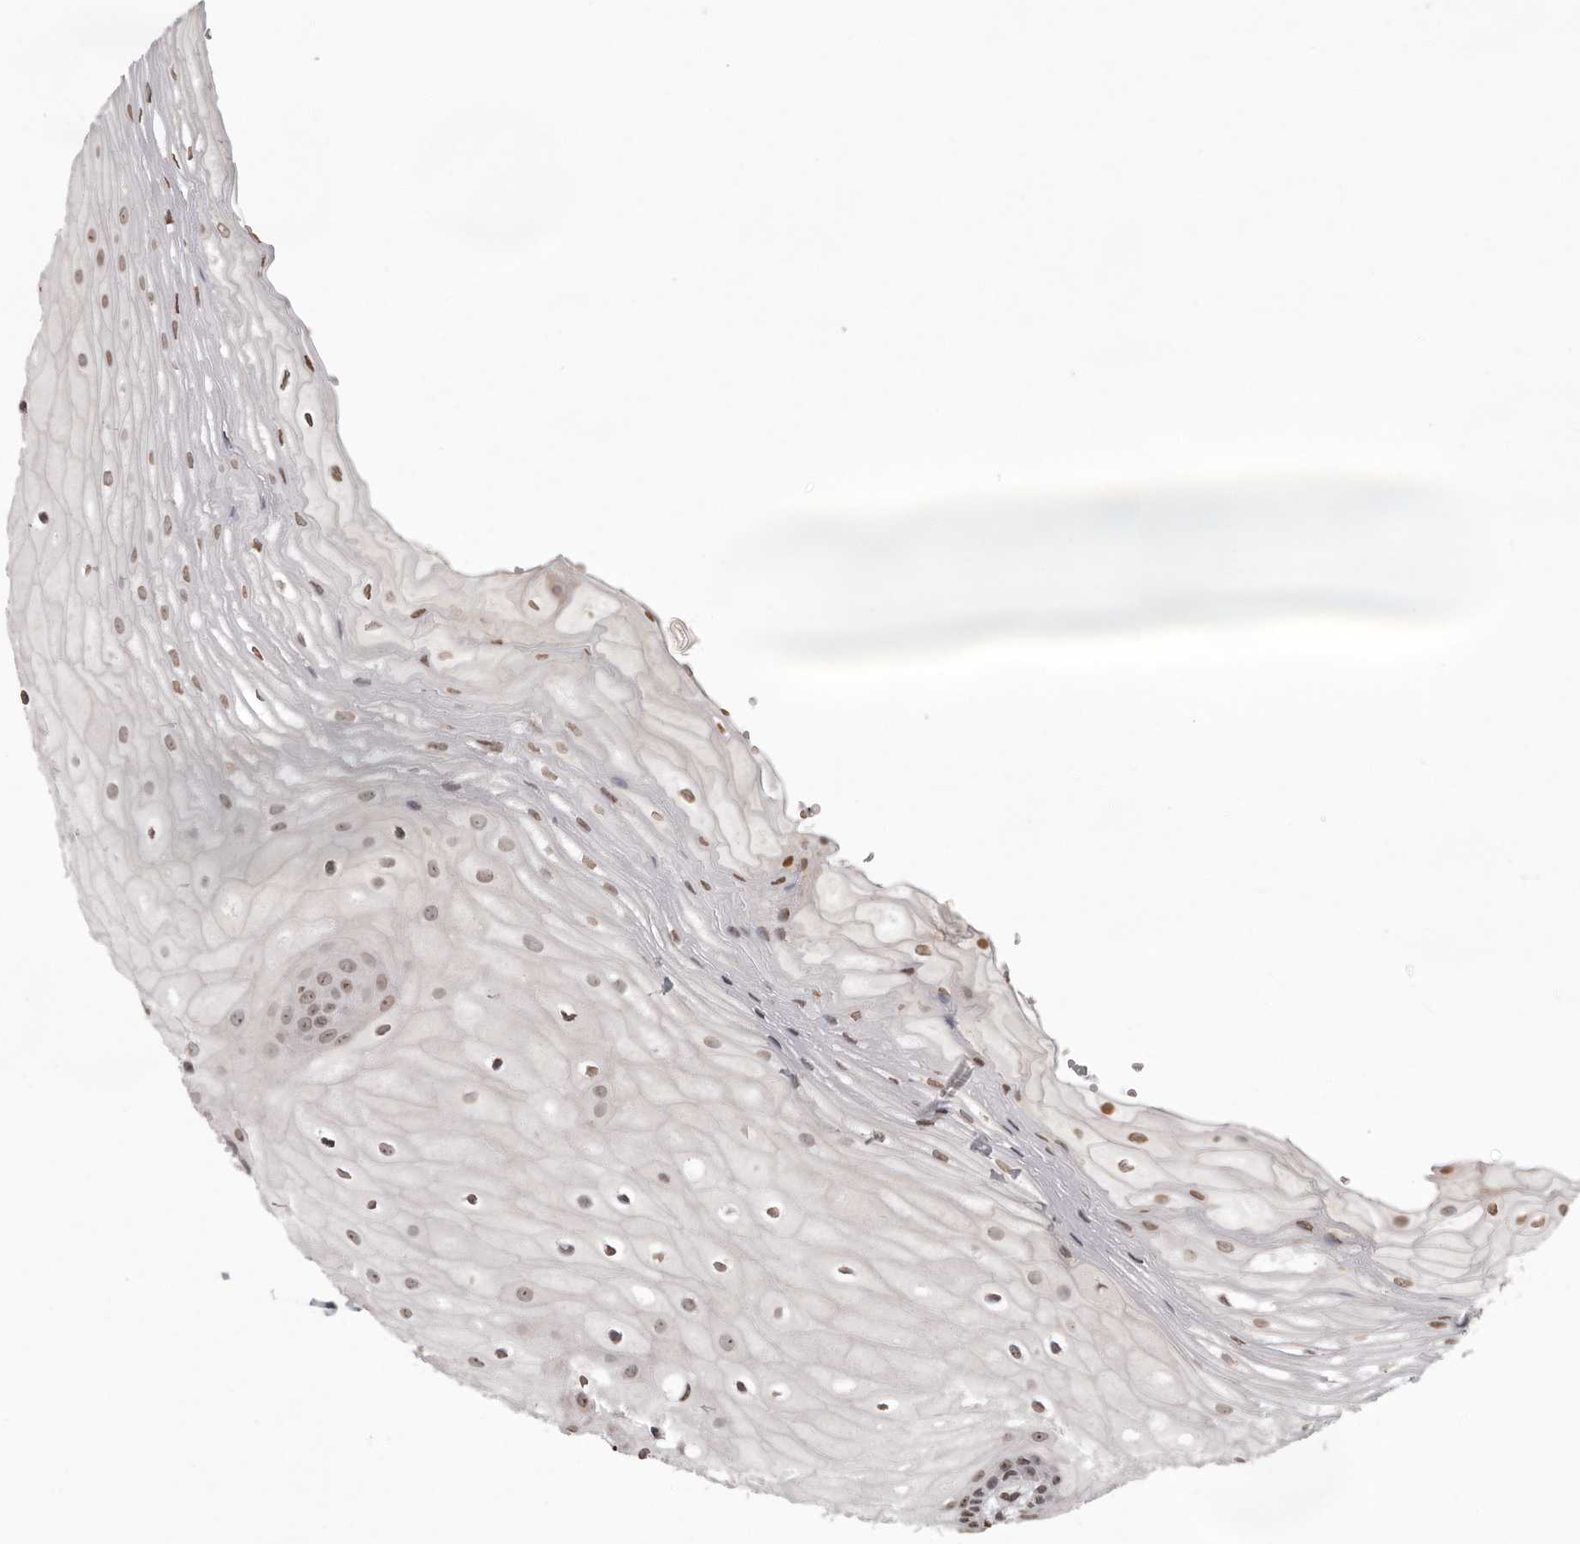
{"staining": {"intensity": "weak", "quantity": ">75%", "location": "nuclear"}, "tissue": "oral mucosa", "cell_type": "Squamous epithelial cells", "image_type": "normal", "snomed": [{"axis": "morphology", "description": "Normal tissue, NOS"}, {"axis": "topography", "description": "Oral tissue"}], "caption": "Benign oral mucosa exhibits weak nuclear staining in approximately >75% of squamous epithelial cells, visualized by immunohistochemistry. The staining is performed using DAB (3,3'-diaminobenzidine) brown chromogen to label protein expression. The nuclei are counter-stained blue using hematoxylin.", "gene": "WDR45", "patient": {"sex": "male", "age": 52}}